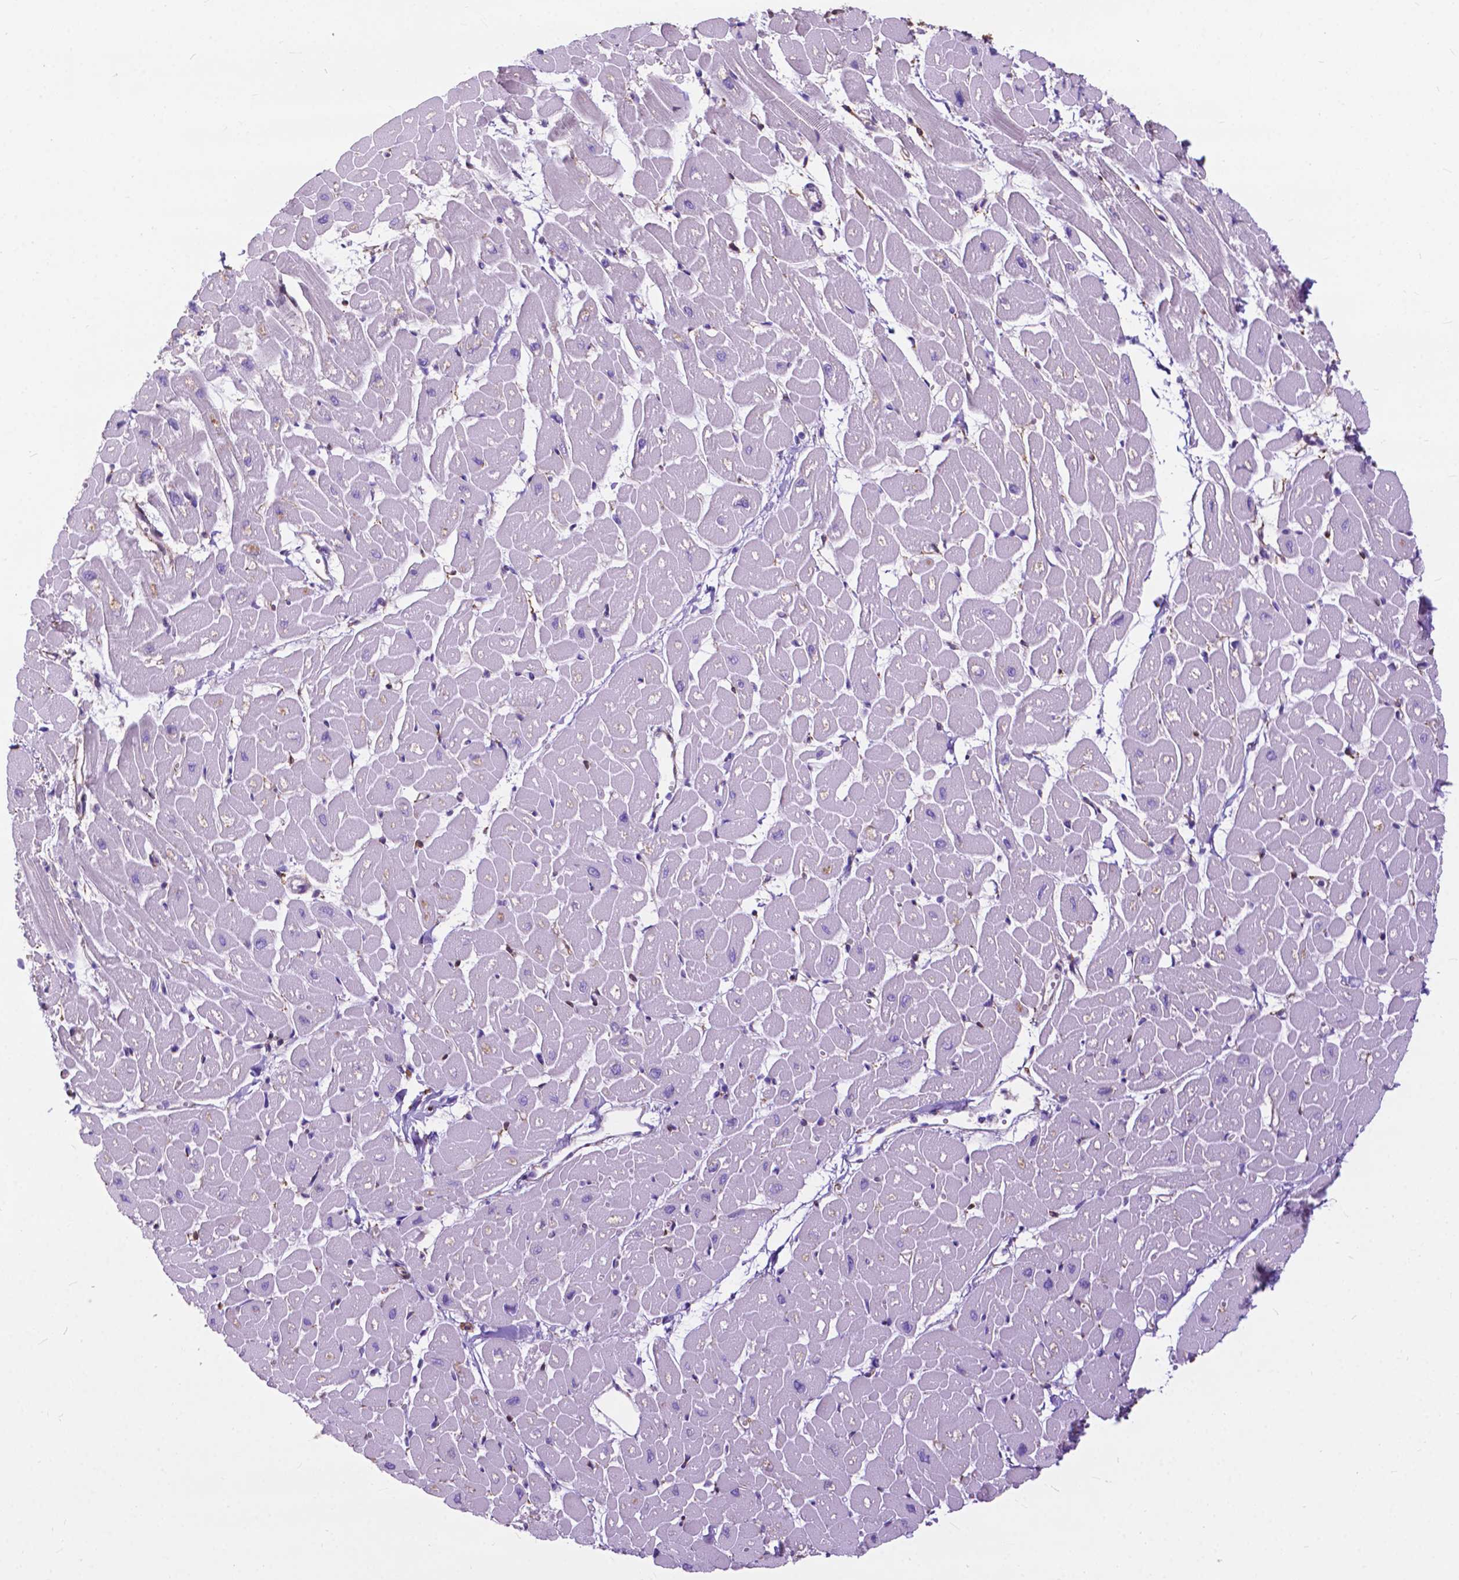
{"staining": {"intensity": "negative", "quantity": "none", "location": "none"}, "tissue": "heart muscle", "cell_type": "Cardiomyocytes", "image_type": "normal", "snomed": [{"axis": "morphology", "description": "Normal tissue, NOS"}, {"axis": "topography", "description": "Heart"}], "caption": "Immunohistochemical staining of unremarkable human heart muscle reveals no significant positivity in cardiomyocytes. (Immunohistochemistry (ihc), brightfield microscopy, high magnification).", "gene": "PCDHA12", "patient": {"sex": "male", "age": 57}}